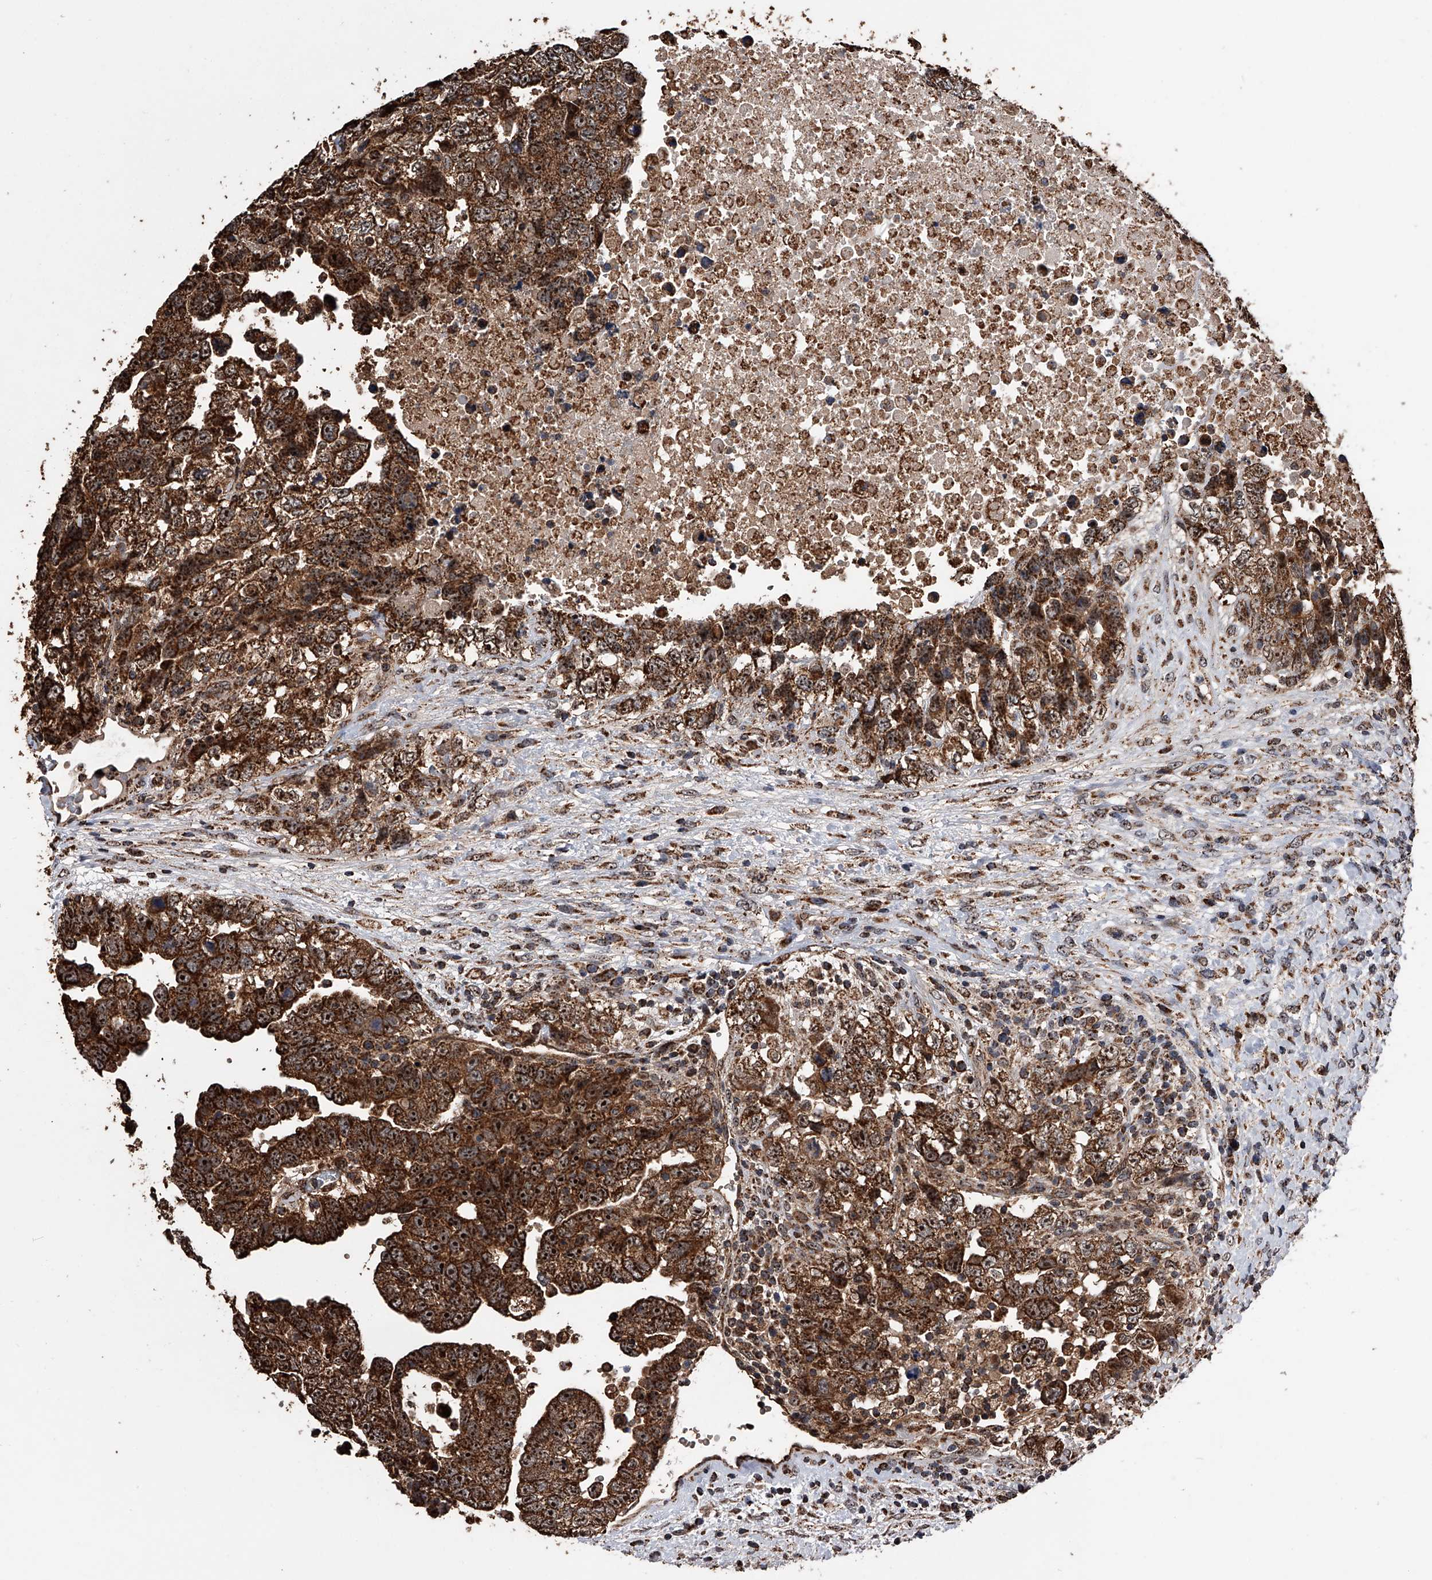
{"staining": {"intensity": "strong", "quantity": ">75%", "location": "cytoplasmic/membranous,nuclear"}, "tissue": "testis cancer", "cell_type": "Tumor cells", "image_type": "cancer", "snomed": [{"axis": "morphology", "description": "Carcinoma, Embryonal, NOS"}, {"axis": "topography", "description": "Testis"}], "caption": "Tumor cells show high levels of strong cytoplasmic/membranous and nuclear staining in approximately >75% of cells in testis cancer (embryonal carcinoma). The protein of interest is shown in brown color, while the nuclei are stained blue.", "gene": "SMPDL3A", "patient": {"sex": "male", "age": 37}}